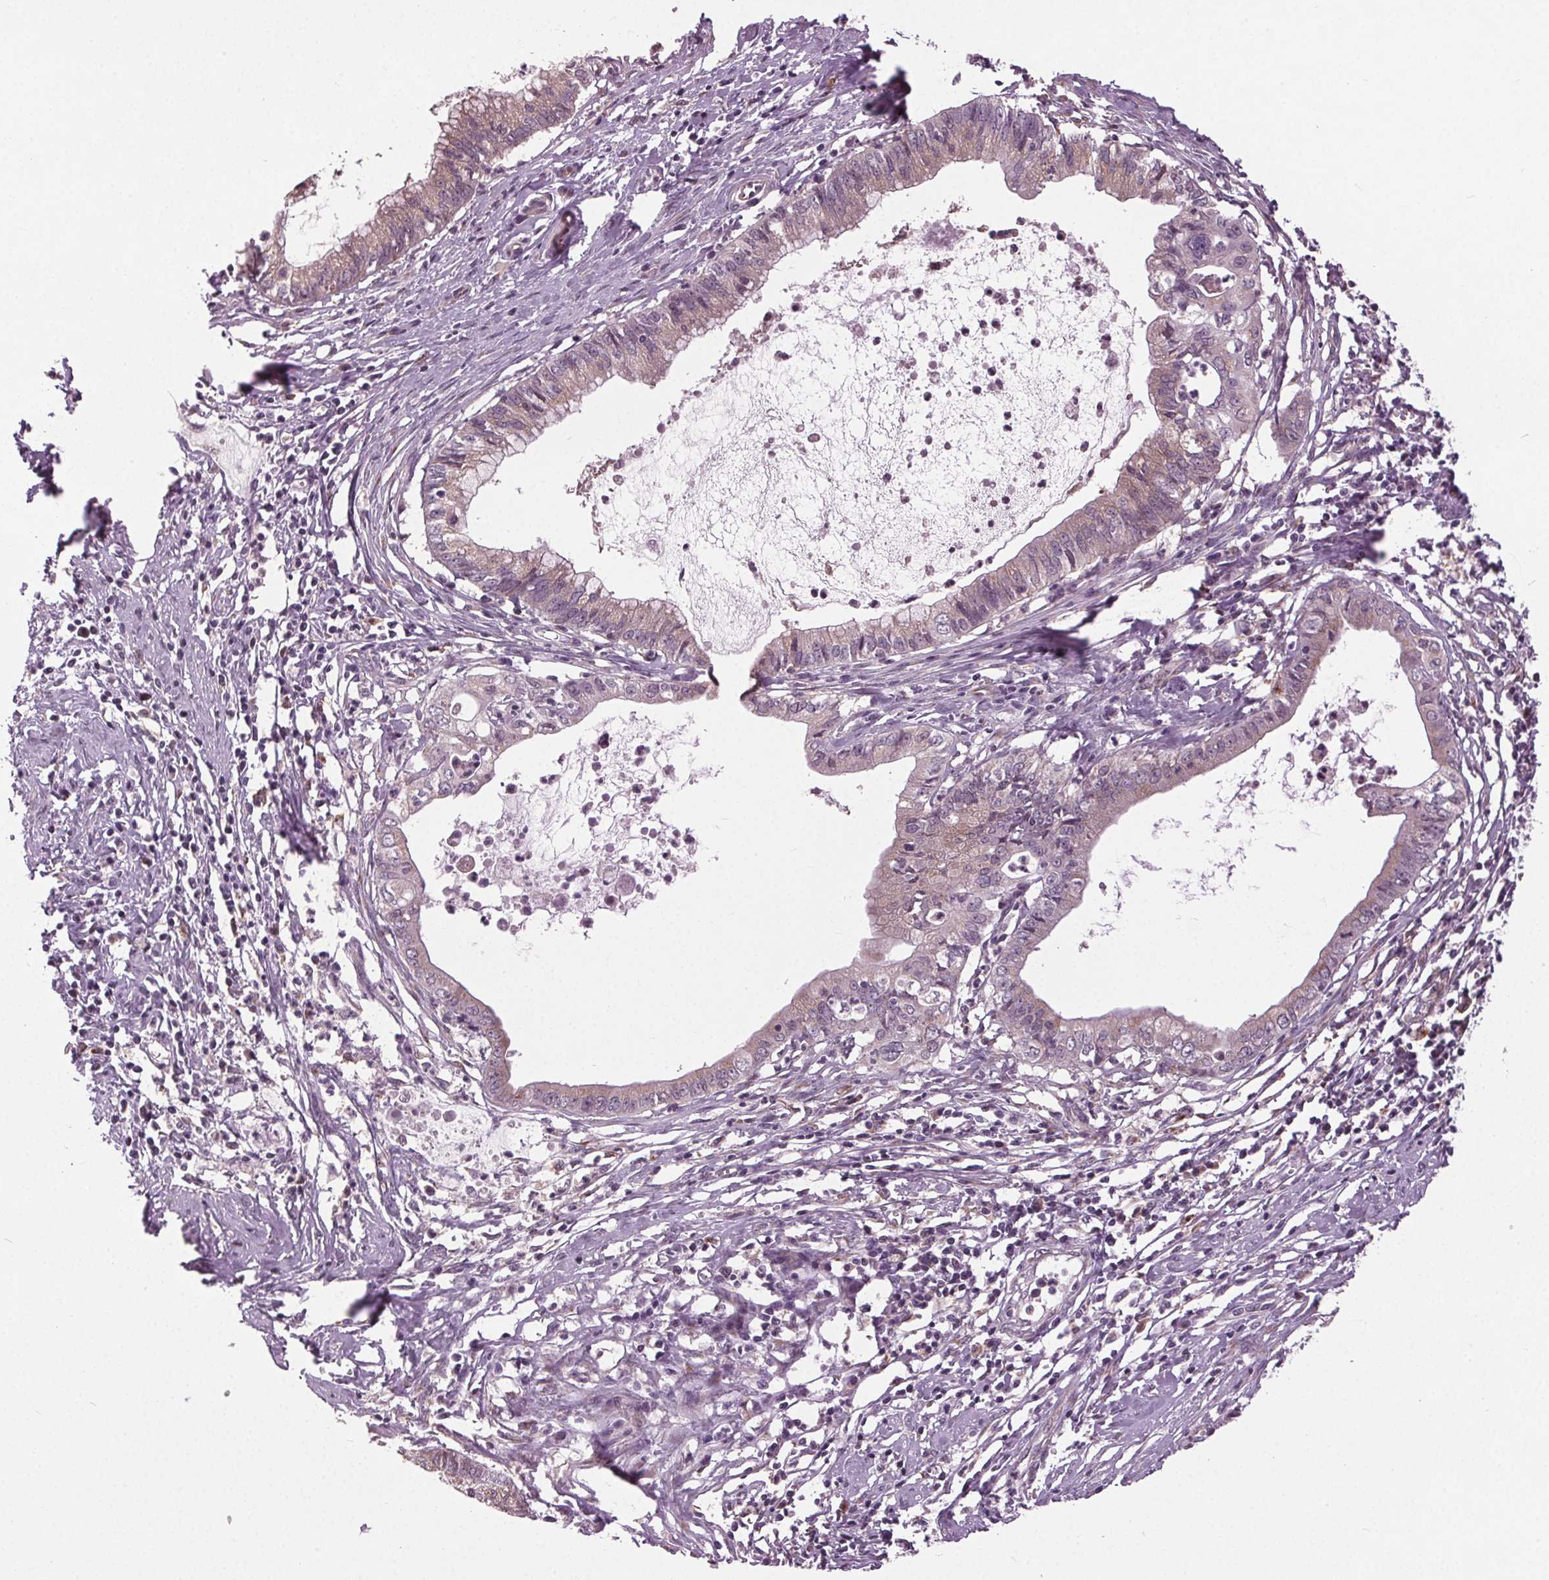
{"staining": {"intensity": "negative", "quantity": "none", "location": "none"}, "tissue": "cervical cancer", "cell_type": "Tumor cells", "image_type": "cancer", "snomed": [{"axis": "morphology", "description": "Normal tissue, NOS"}, {"axis": "morphology", "description": "Adenocarcinoma, NOS"}, {"axis": "topography", "description": "Cervix"}], "caption": "This is a image of immunohistochemistry (IHC) staining of cervical adenocarcinoma, which shows no staining in tumor cells. Nuclei are stained in blue.", "gene": "BSDC1", "patient": {"sex": "female", "age": 38}}